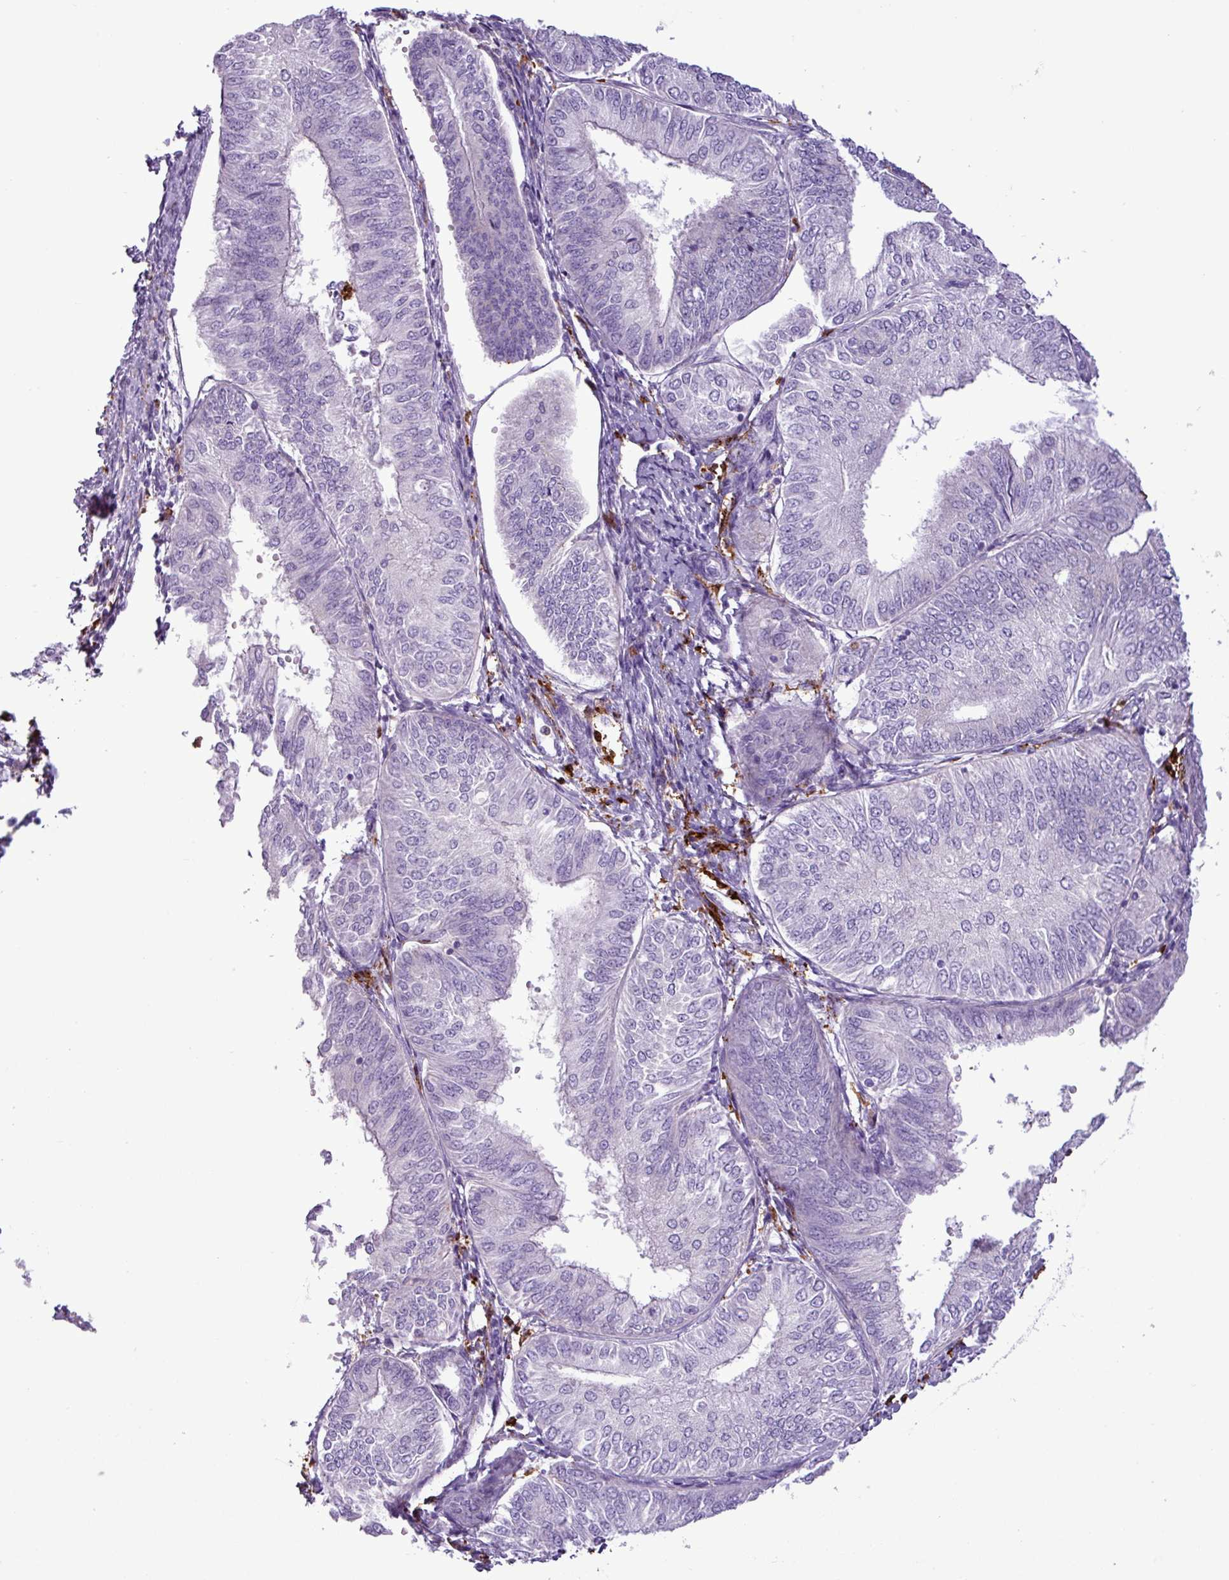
{"staining": {"intensity": "negative", "quantity": "none", "location": "none"}, "tissue": "endometrial cancer", "cell_type": "Tumor cells", "image_type": "cancer", "snomed": [{"axis": "morphology", "description": "Adenocarcinoma, NOS"}, {"axis": "topography", "description": "Endometrium"}], "caption": "Photomicrograph shows no significant protein expression in tumor cells of endometrial adenocarcinoma. (Brightfield microscopy of DAB immunohistochemistry (IHC) at high magnification).", "gene": "TMEM200C", "patient": {"sex": "female", "age": 58}}